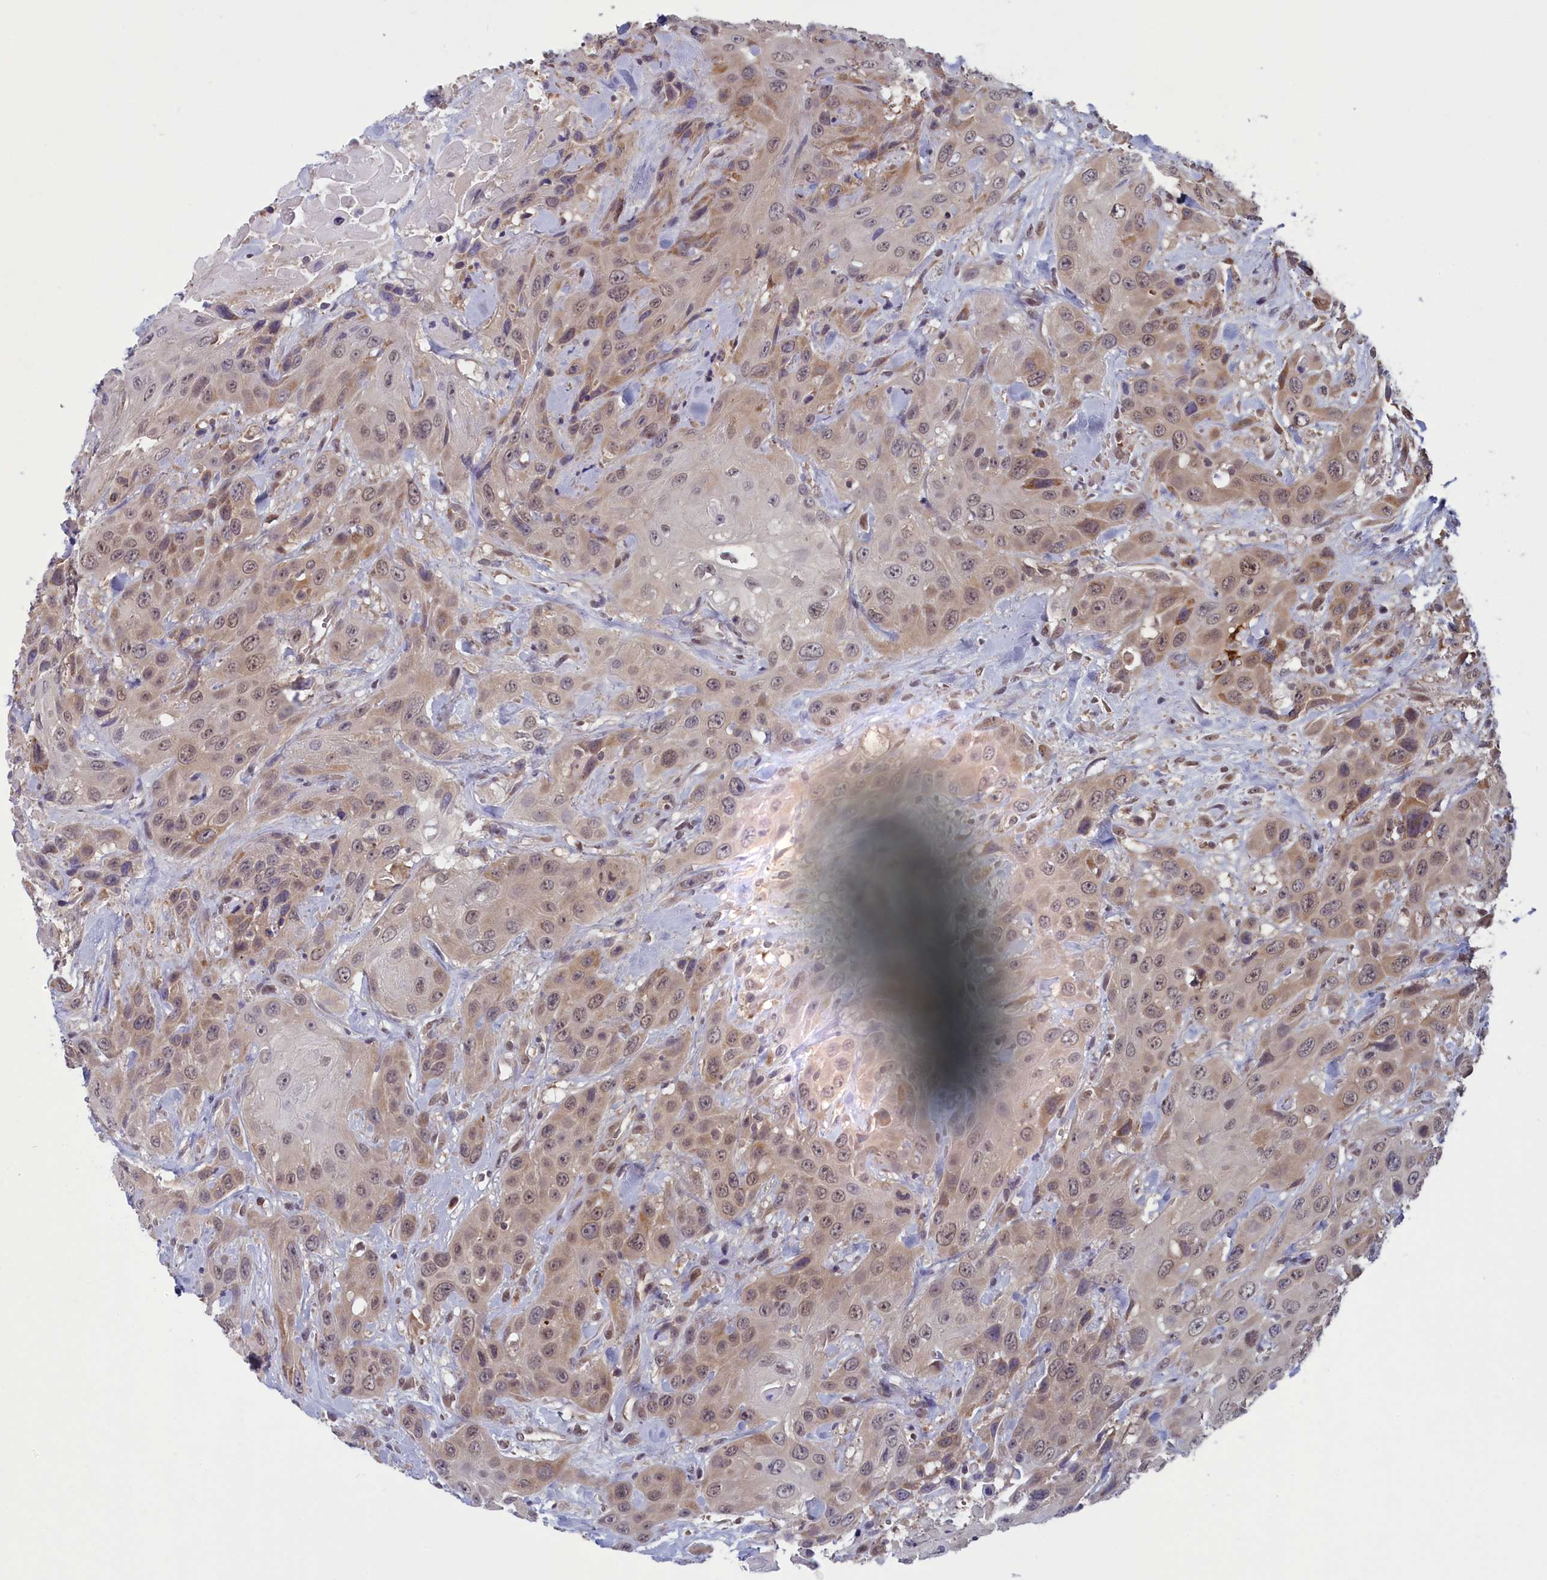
{"staining": {"intensity": "weak", "quantity": "25%-75%", "location": "cytoplasmic/membranous,nuclear"}, "tissue": "head and neck cancer", "cell_type": "Tumor cells", "image_type": "cancer", "snomed": [{"axis": "morphology", "description": "Squamous cell carcinoma, NOS"}, {"axis": "topography", "description": "Head-Neck"}], "caption": "Immunohistochemical staining of human squamous cell carcinoma (head and neck) reveals low levels of weak cytoplasmic/membranous and nuclear protein expression in about 25%-75% of tumor cells. (Brightfield microscopy of DAB IHC at high magnification).", "gene": "MRI1", "patient": {"sex": "male", "age": 81}}